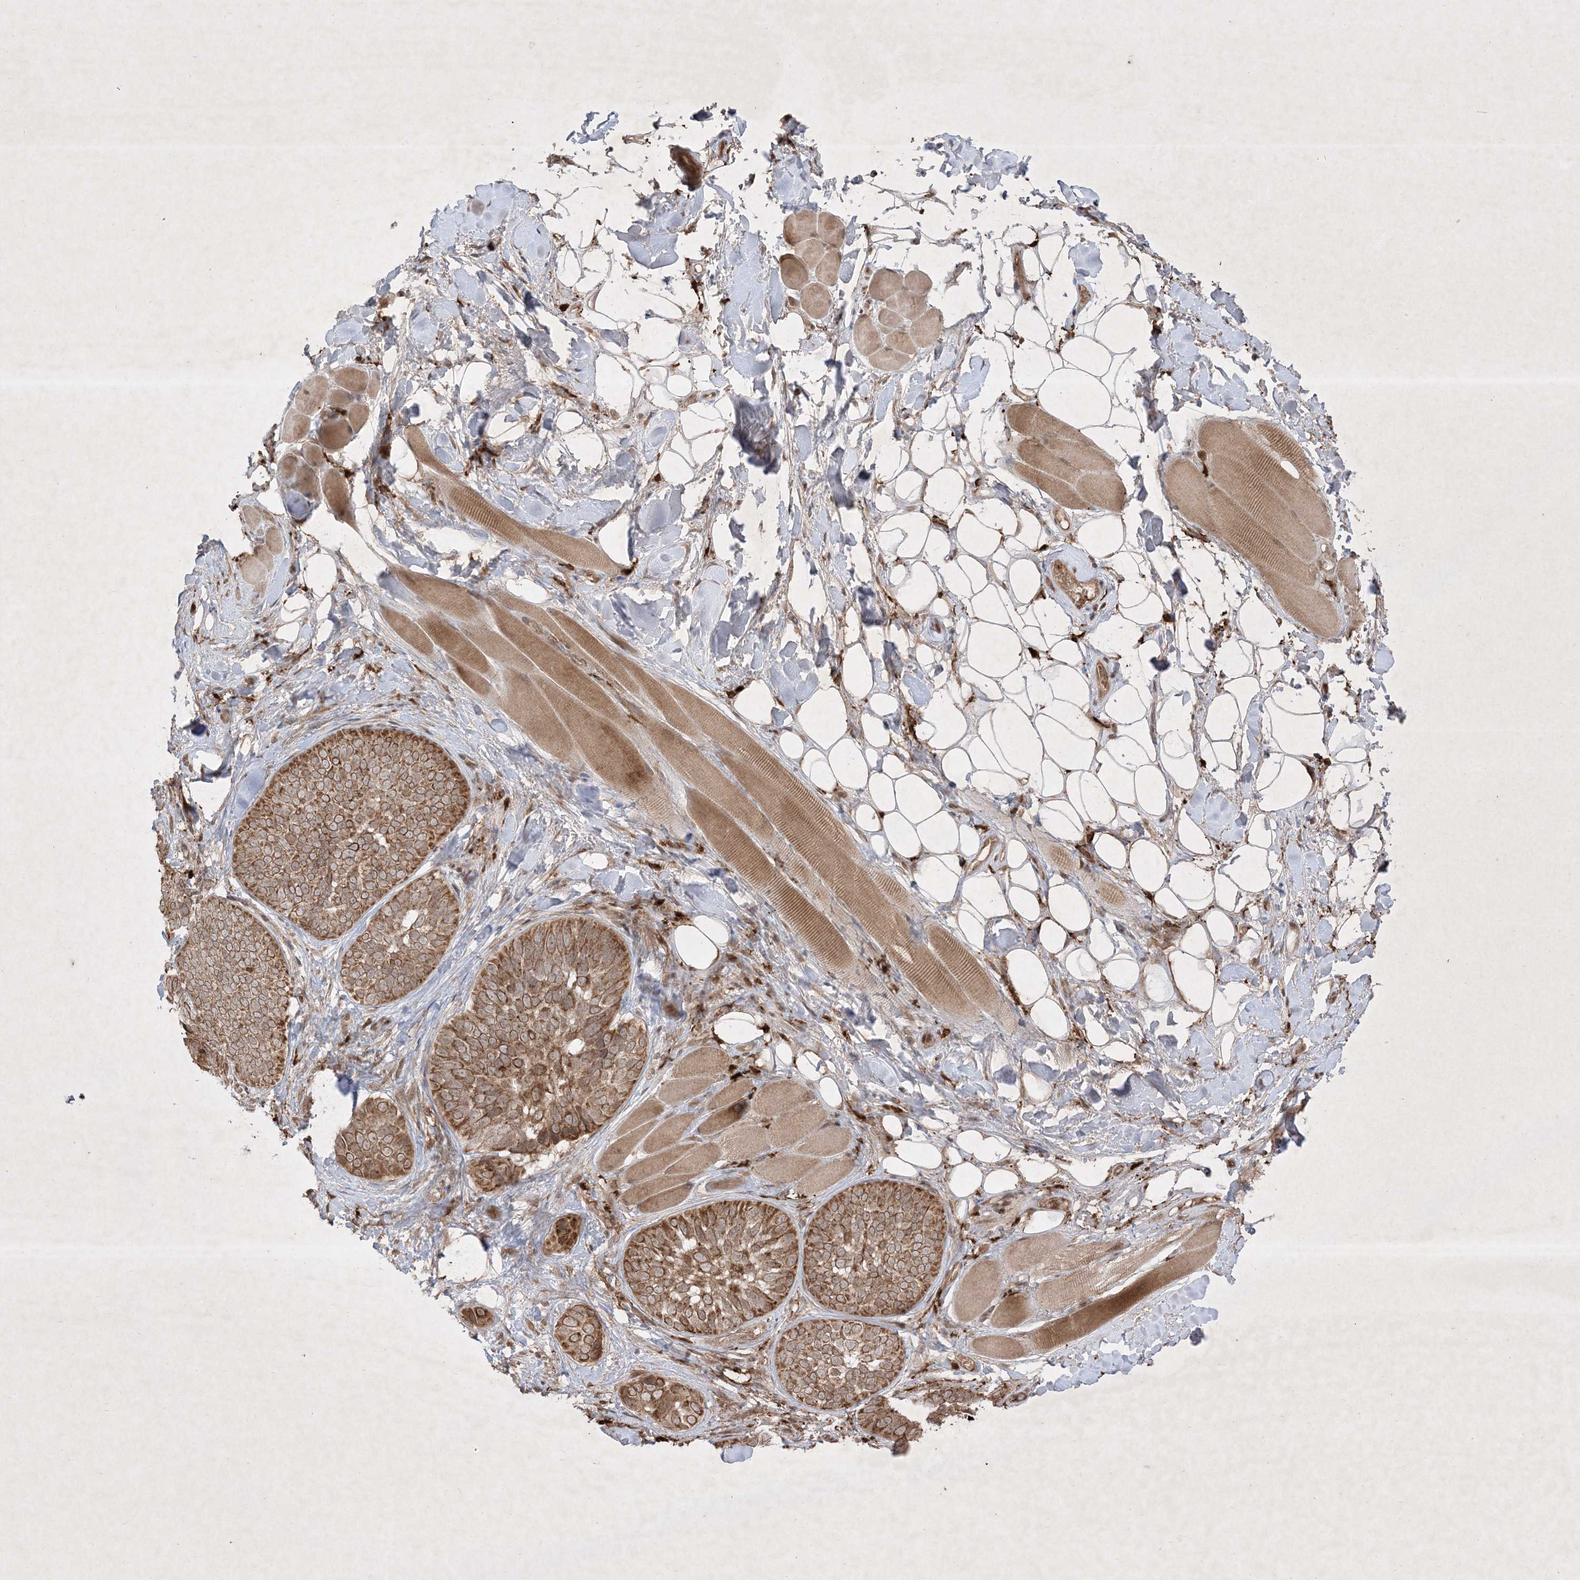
{"staining": {"intensity": "moderate", "quantity": ">75%", "location": "cytoplasmic/membranous"}, "tissue": "skin cancer", "cell_type": "Tumor cells", "image_type": "cancer", "snomed": [{"axis": "morphology", "description": "Basal cell carcinoma"}, {"axis": "topography", "description": "Skin"}], "caption": "The immunohistochemical stain shows moderate cytoplasmic/membranous staining in tumor cells of skin basal cell carcinoma tissue. Ihc stains the protein in brown and the nuclei are stained blue.", "gene": "PTK6", "patient": {"sex": "male", "age": 62}}